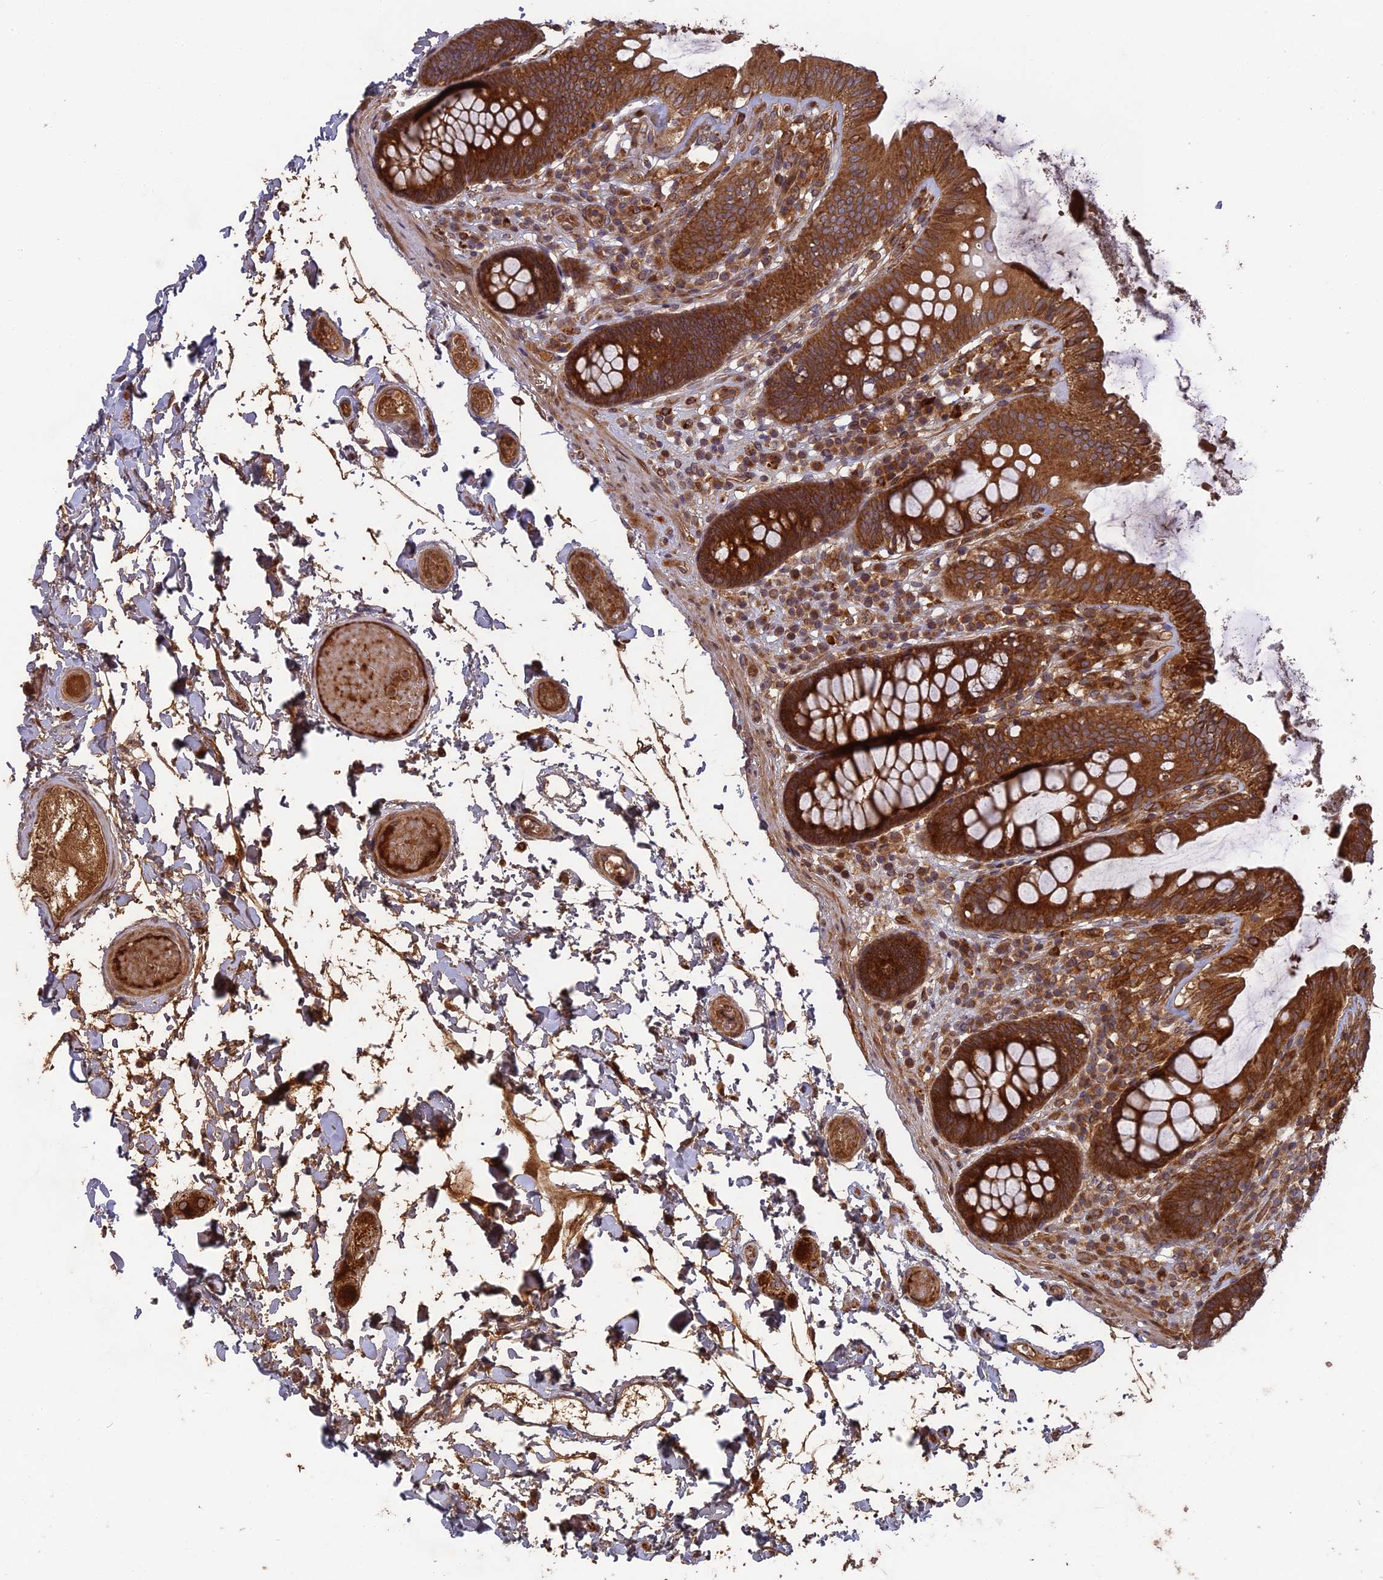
{"staining": {"intensity": "strong", "quantity": ">75%", "location": "cytoplasmic/membranous"}, "tissue": "colon", "cell_type": "Endothelial cells", "image_type": "normal", "snomed": [{"axis": "morphology", "description": "Normal tissue, NOS"}, {"axis": "topography", "description": "Colon"}], "caption": "Protein staining reveals strong cytoplasmic/membranous positivity in approximately >75% of endothelial cells in benign colon.", "gene": "TMUB2", "patient": {"sex": "male", "age": 84}}